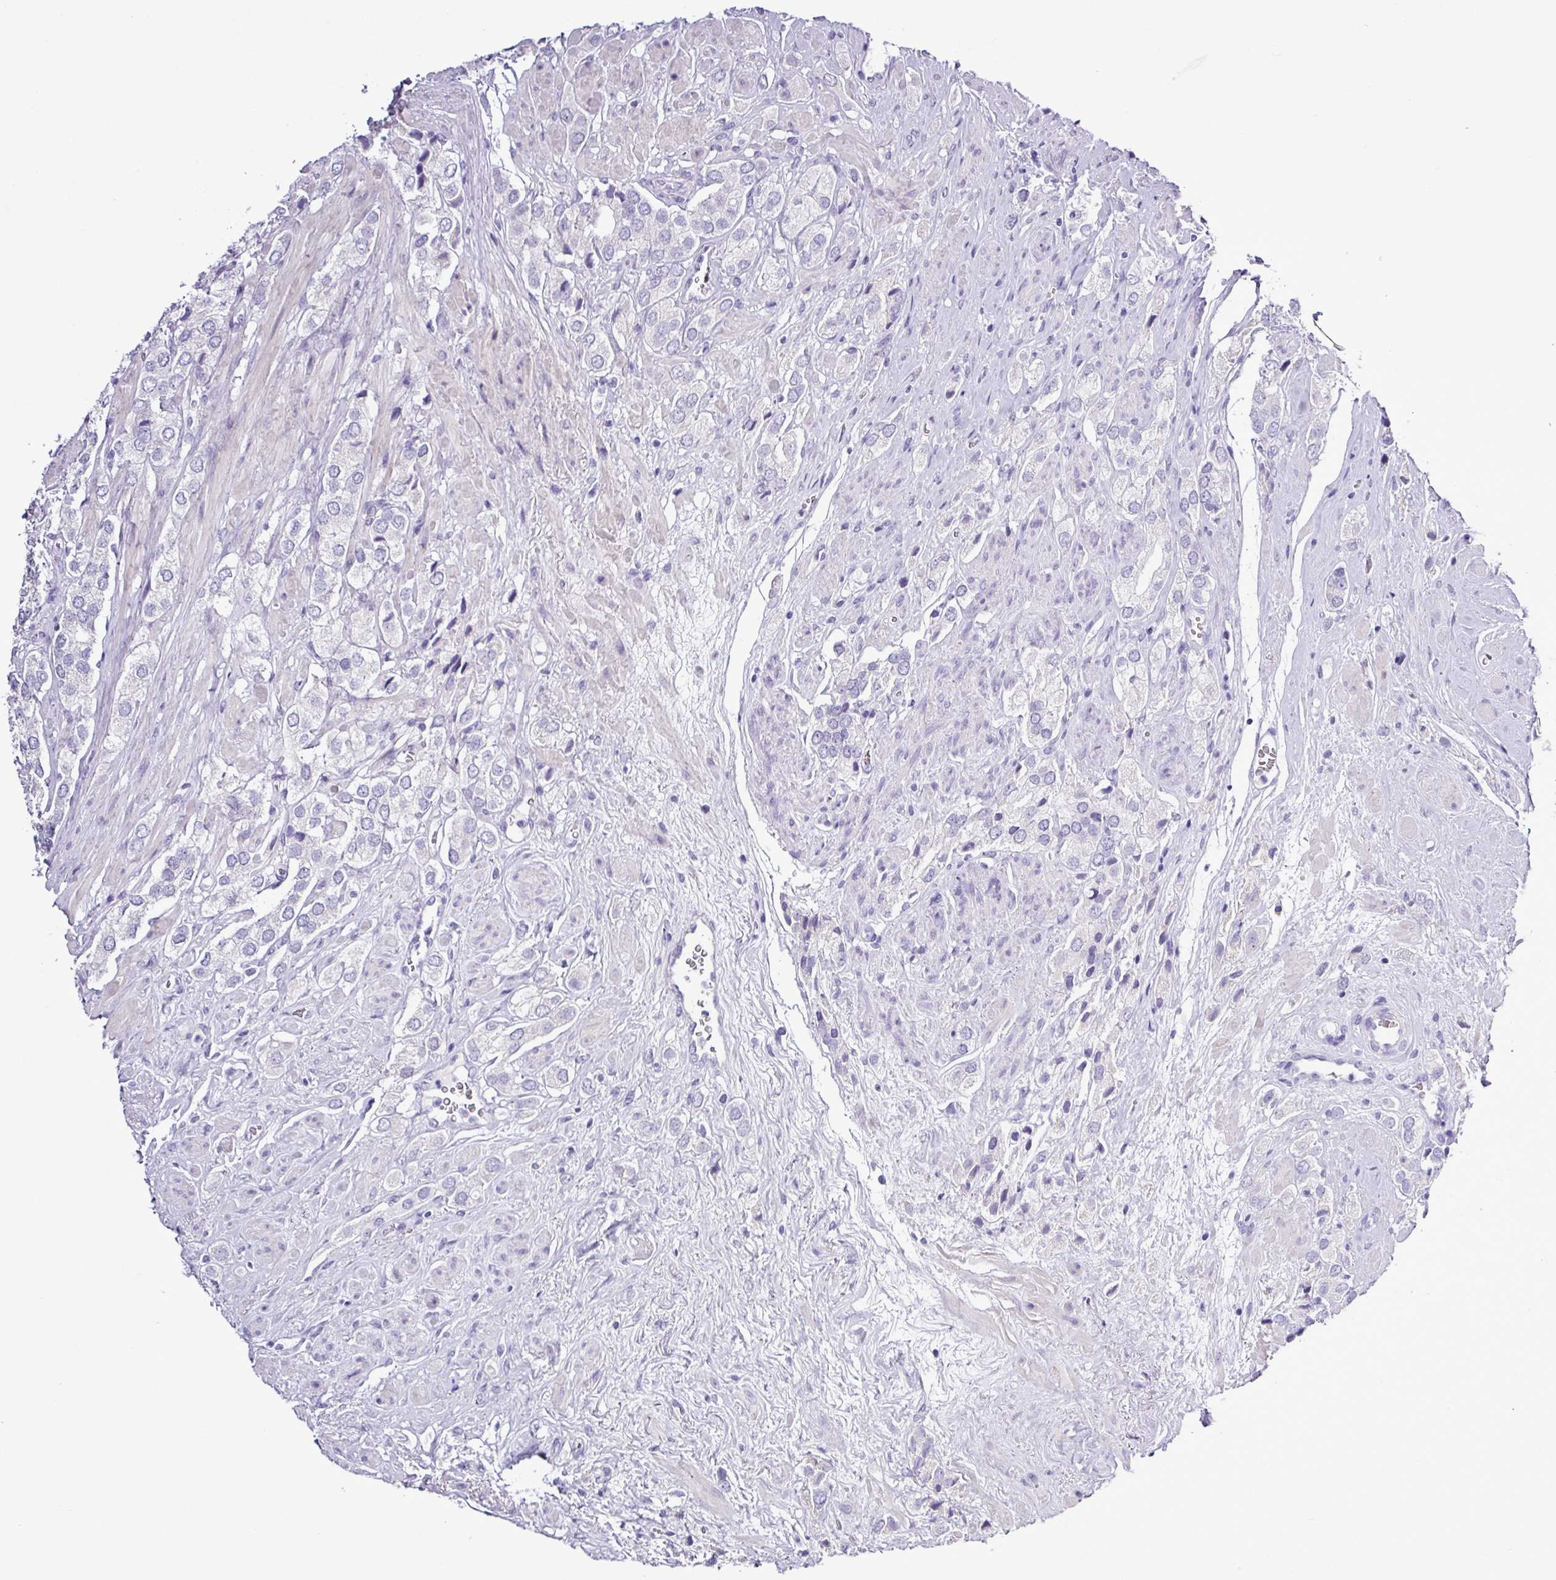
{"staining": {"intensity": "negative", "quantity": "none", "location": "none"}, "tissue": "prostate cancer", "cell_type": "Tumor cells", "image_type": "cancer", "snomed": [{"axis": "morphology", "description": "Adenocarcinoma, High grade"}, {"axis": "topography", "description": "Prostate and seminal vesicle, NOS"}], "caption": "A photomicrograph of human prostate high-grade adenocarcinoma is negative for staining in tumor cells.", "gene": "ALDH3A1", "patient": {"sex": "male", "age": 64}}